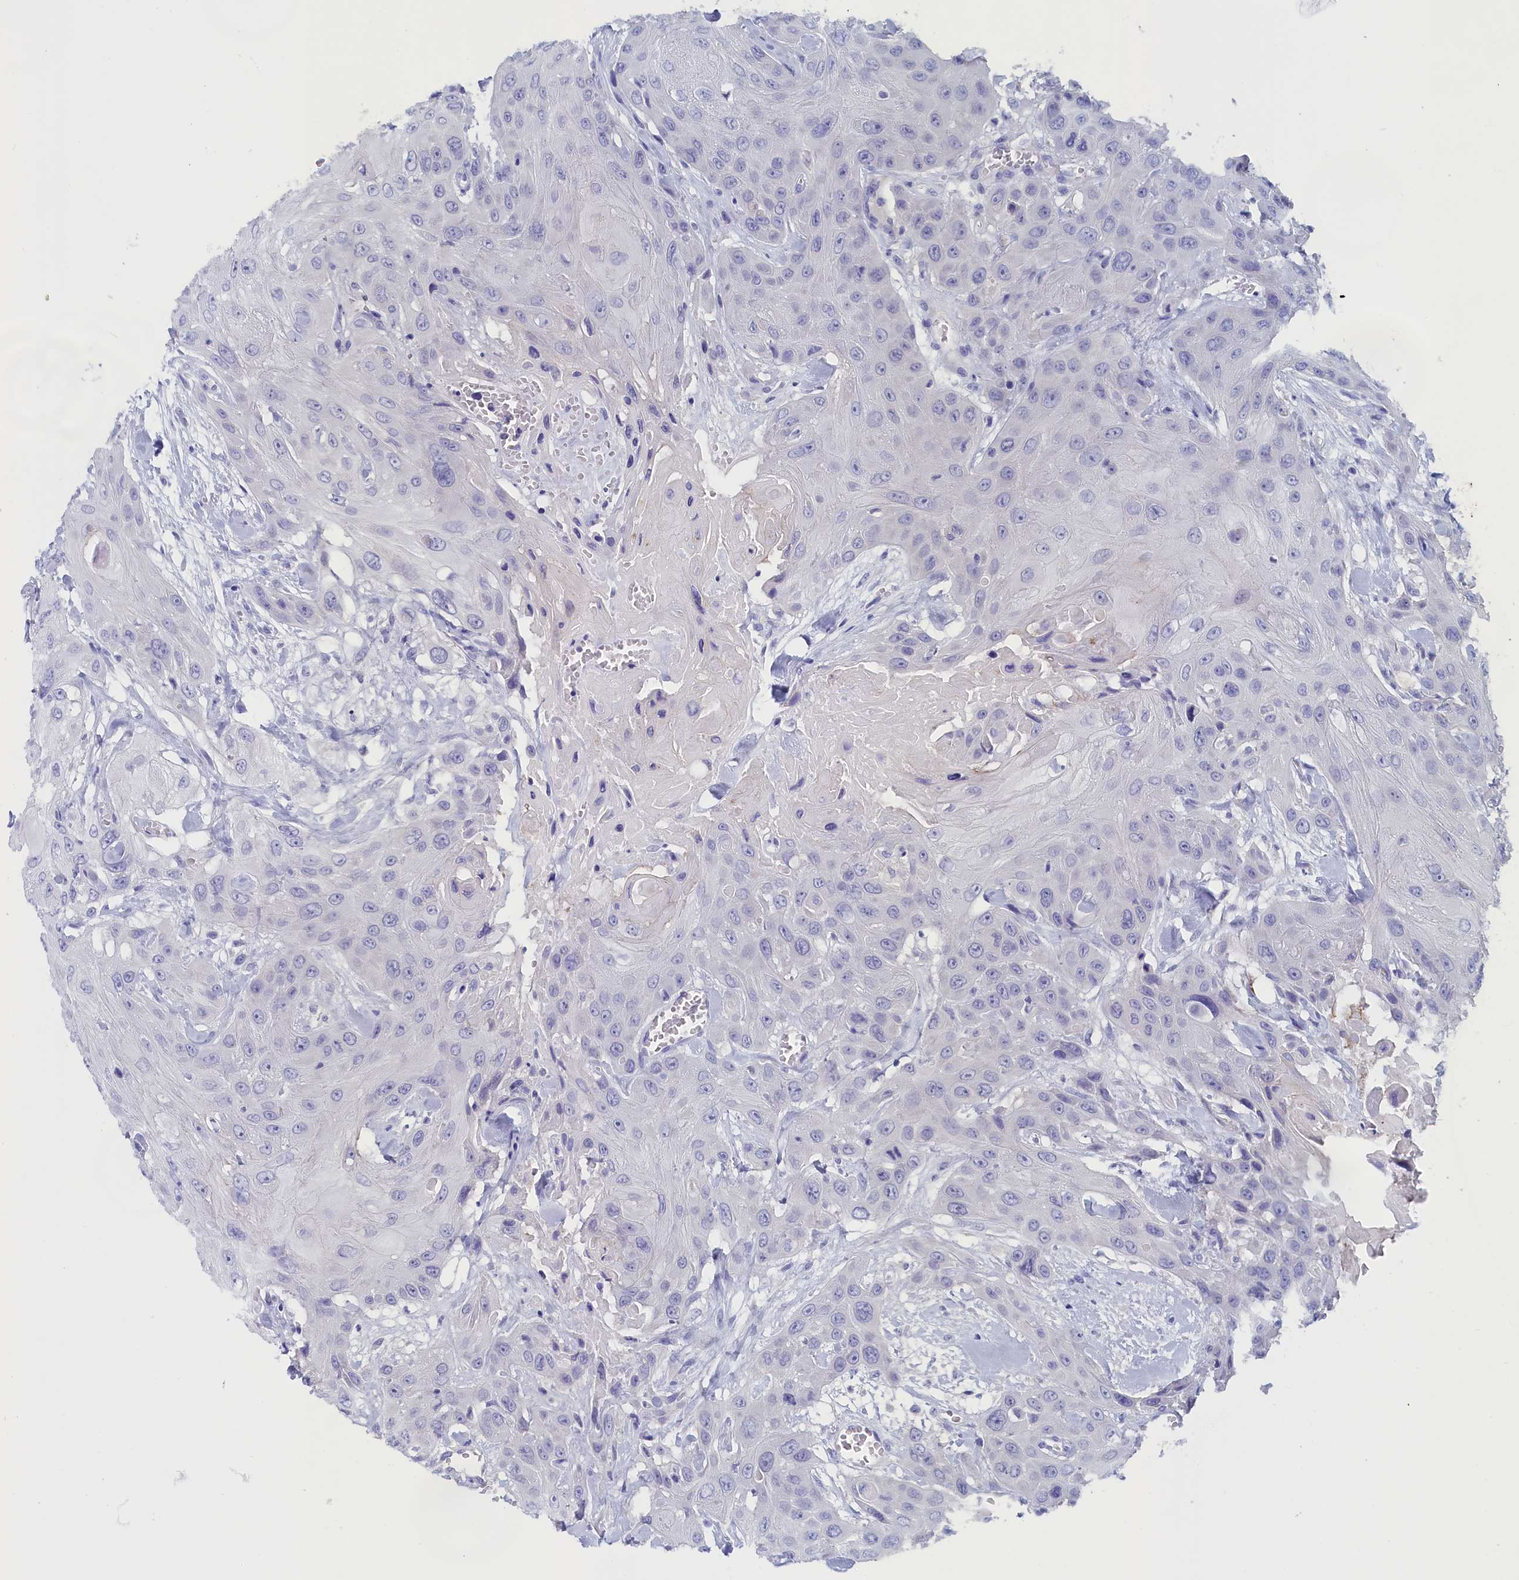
{"staining": {"intensity": "negative", "quantity": "none", "location": "none"}, "tissue": "head and neck cancer", "cell_type": "Tumor cells", "image_type": "cancer", "snomed": [{"axis": "morphology", "description": "Squamous cell carcinoma, NOS"}, {"axis": "topography", "description": "Head-Neck"}], "caption": "Head and neck cancer (squamous cell carcinoma) was stained to show a protein in brown. There is no significant expression in tumor cells. (DAB IHC, high magnification).", "gene": "ANKRD2", "patient": {"sex": "male", "age": 81}}